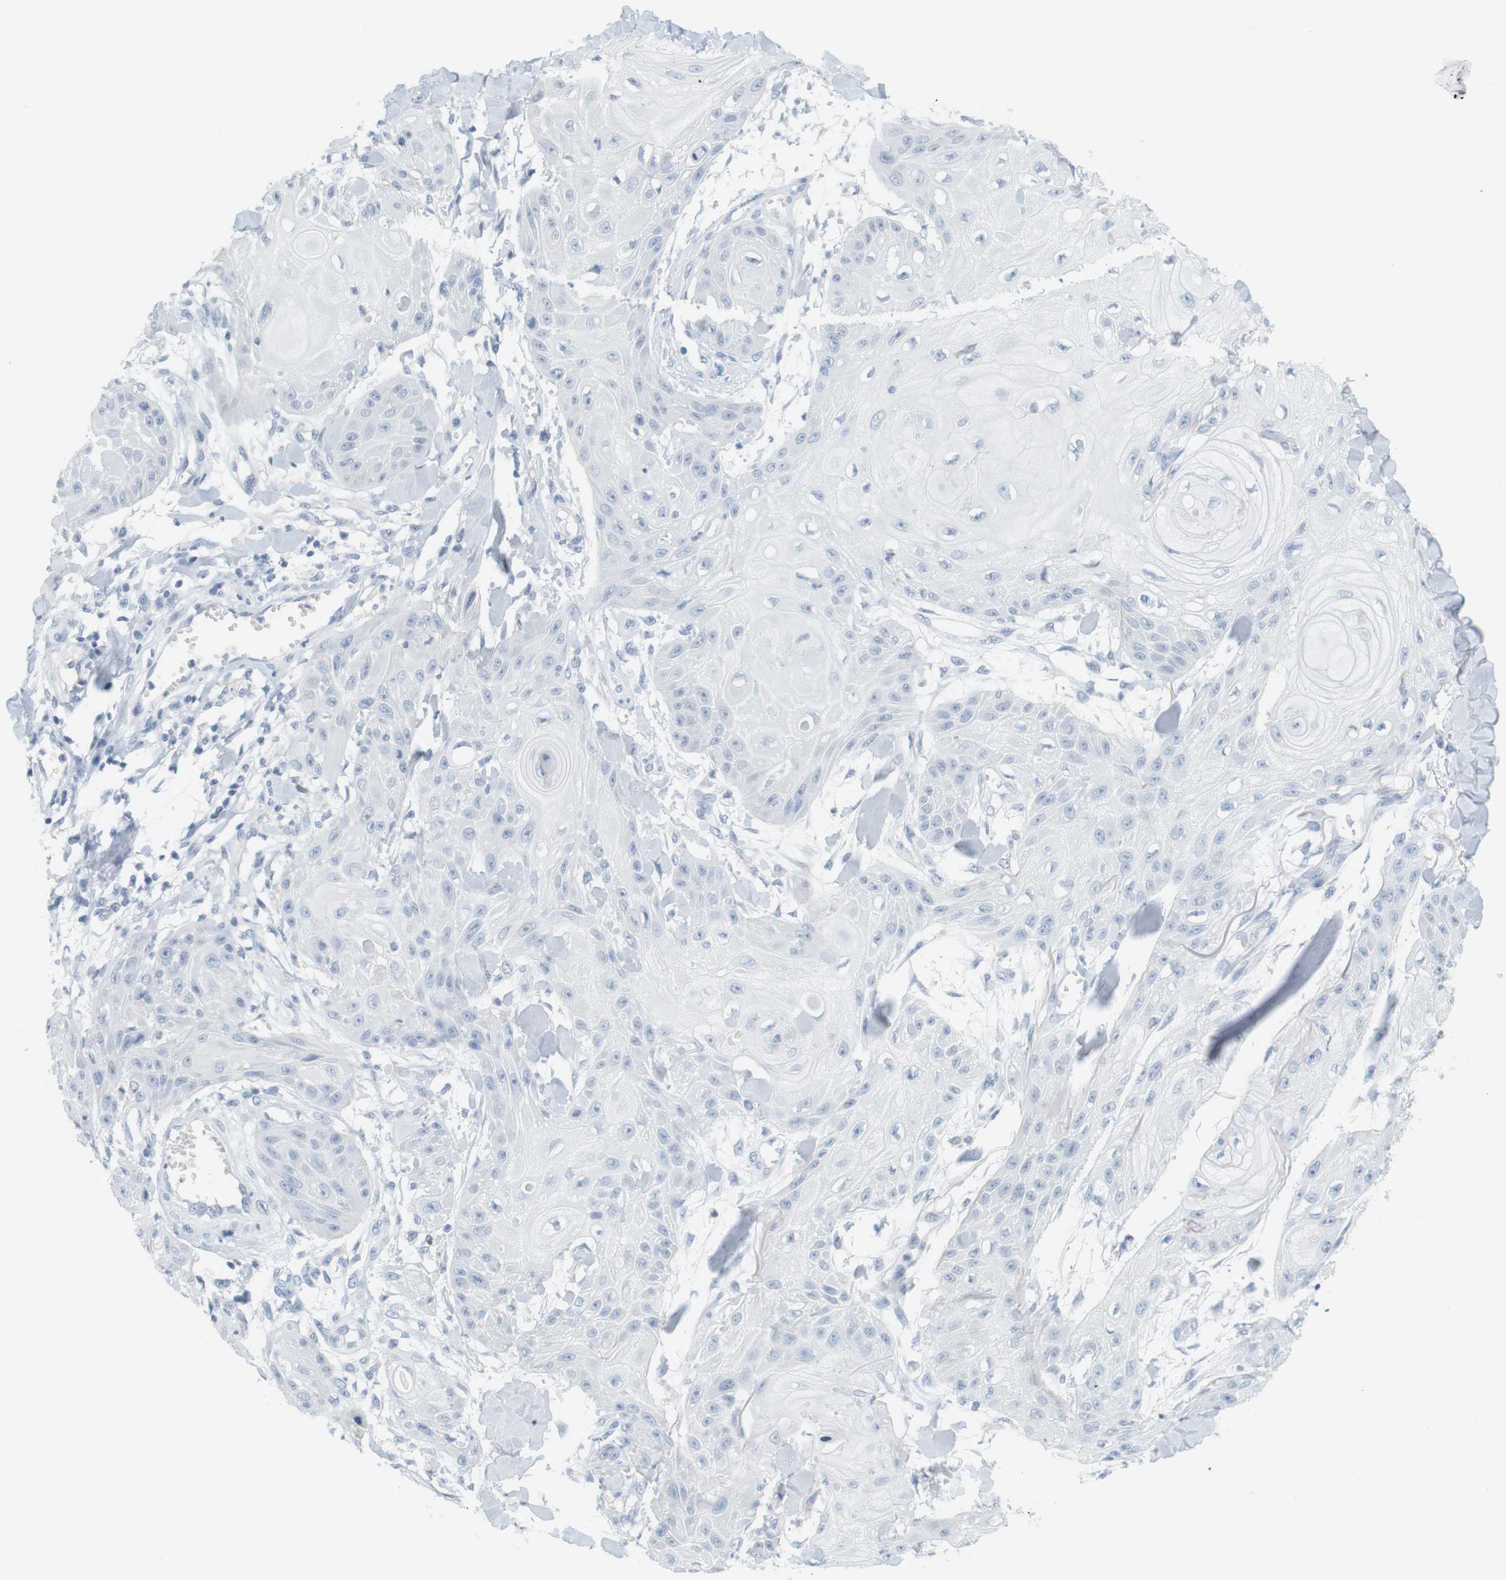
{"staining": {"intensity": "negative", "quantity": "none", "location": "none"}, "tissue": "skin cancer", "cell_type": "Tumor cells", "image_type": "cancer", "snomed": [{"axis": "morphology", "description": "Squamous cell carcinoma, NOS"}, {"axis": "topography", "description": "Skin"}], "caption": "IHC image of human skin cancer (squamous cell carcinoma) stained for a protein (brown), which displays no staining in tumor cells.", "gene": "OPRM1", "patient": {"sex": "male", "age": 74}}